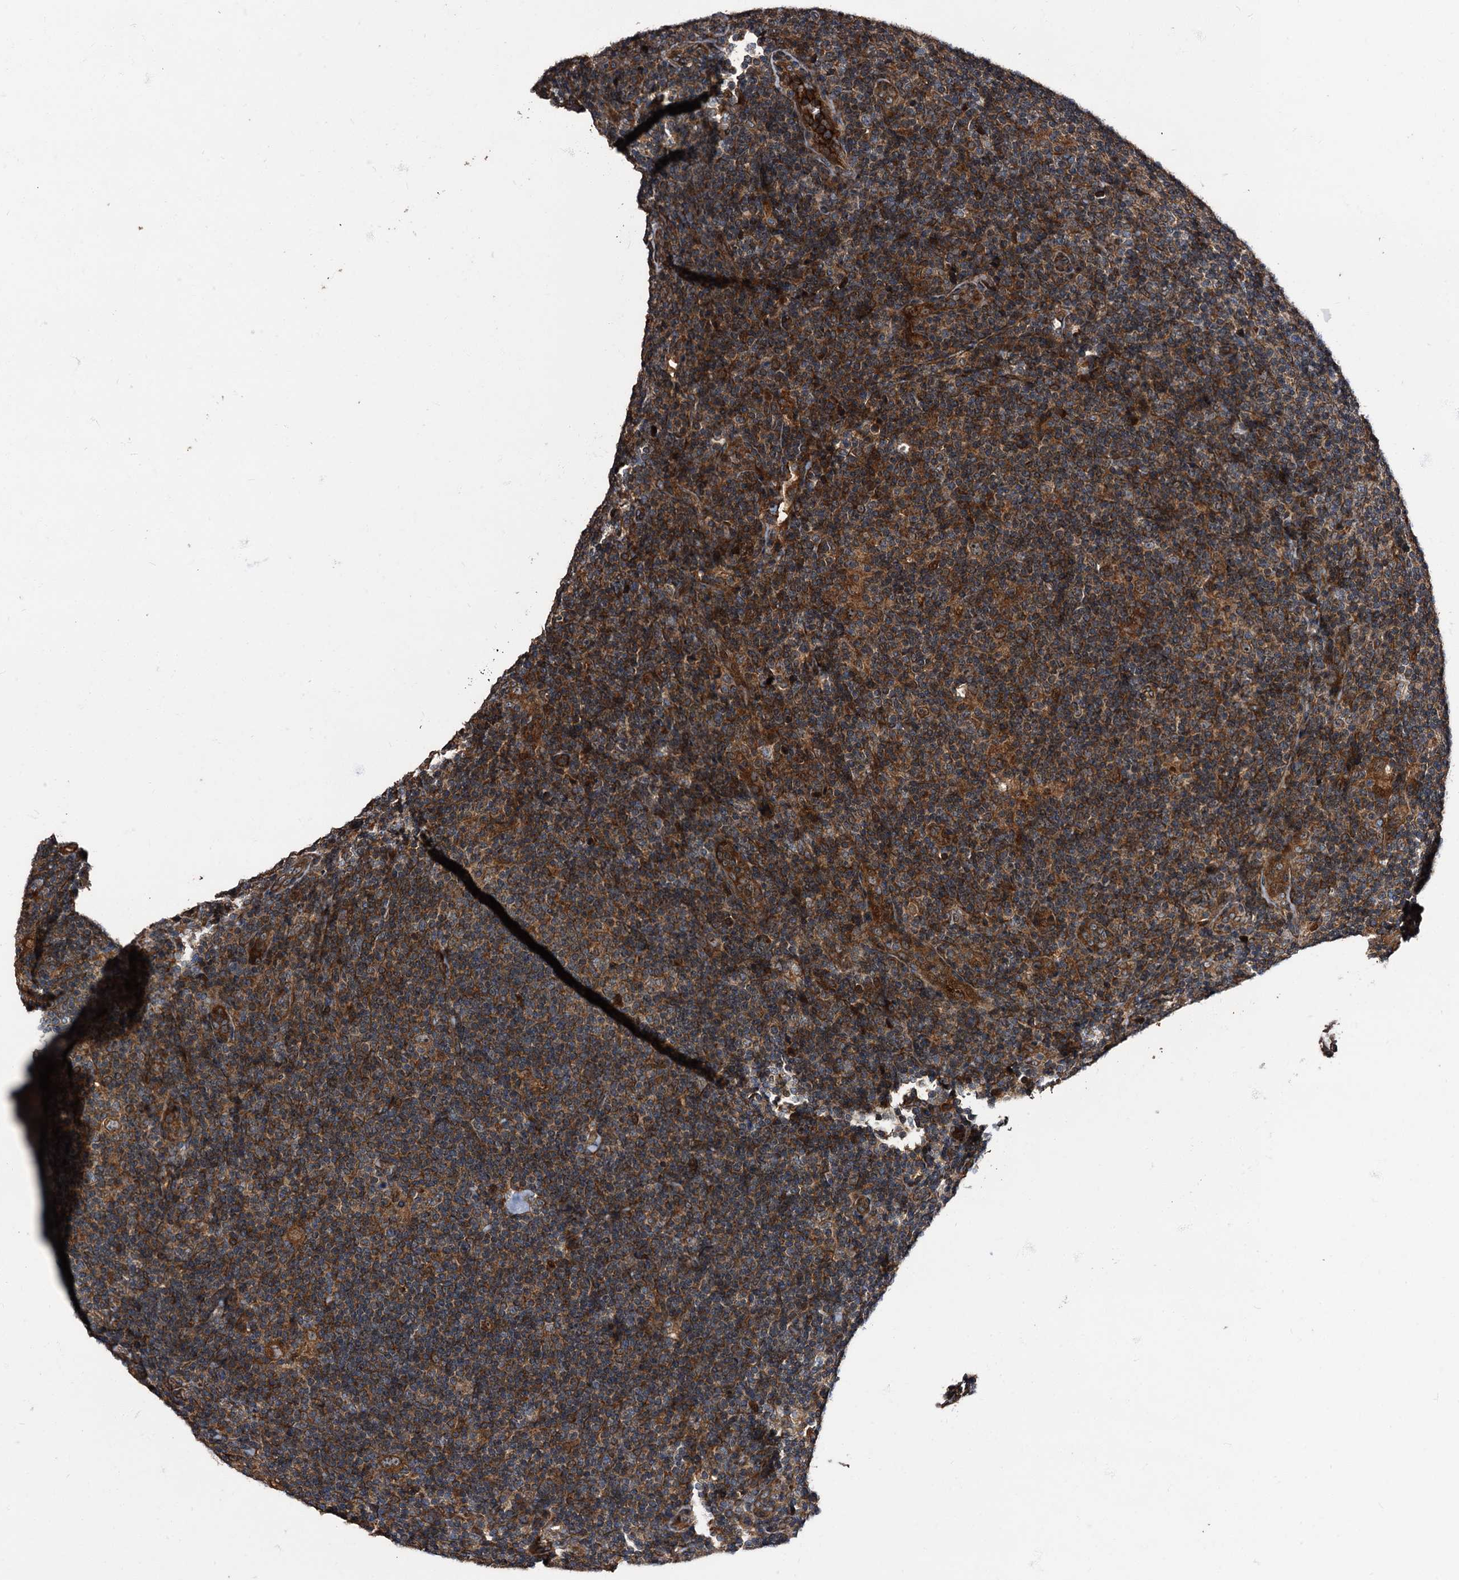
{"staining": {"intensity": "strong", "quantity": ">75%", "location": "cytoplasmic/membranous"}, "tissue": "lymphoma", "cell_type": "Tumor cells", "image_type": "cancer", "snomed": [{"axis": "morphology", "description": "Hodgkin's disease, NOS"}, {"axis": "topography", "description": "Lymph node"}], "caption": "Immunohistochemical staining of human lymphoma reveals high levels of strong cytoplasmic/membranous protein staining in approximately >75% of tumor cells. (Brightfield microscopy of DAB IHC at high magnification).", "gene": "PEX5", "patient": {"sex": "female", "age": 57}}